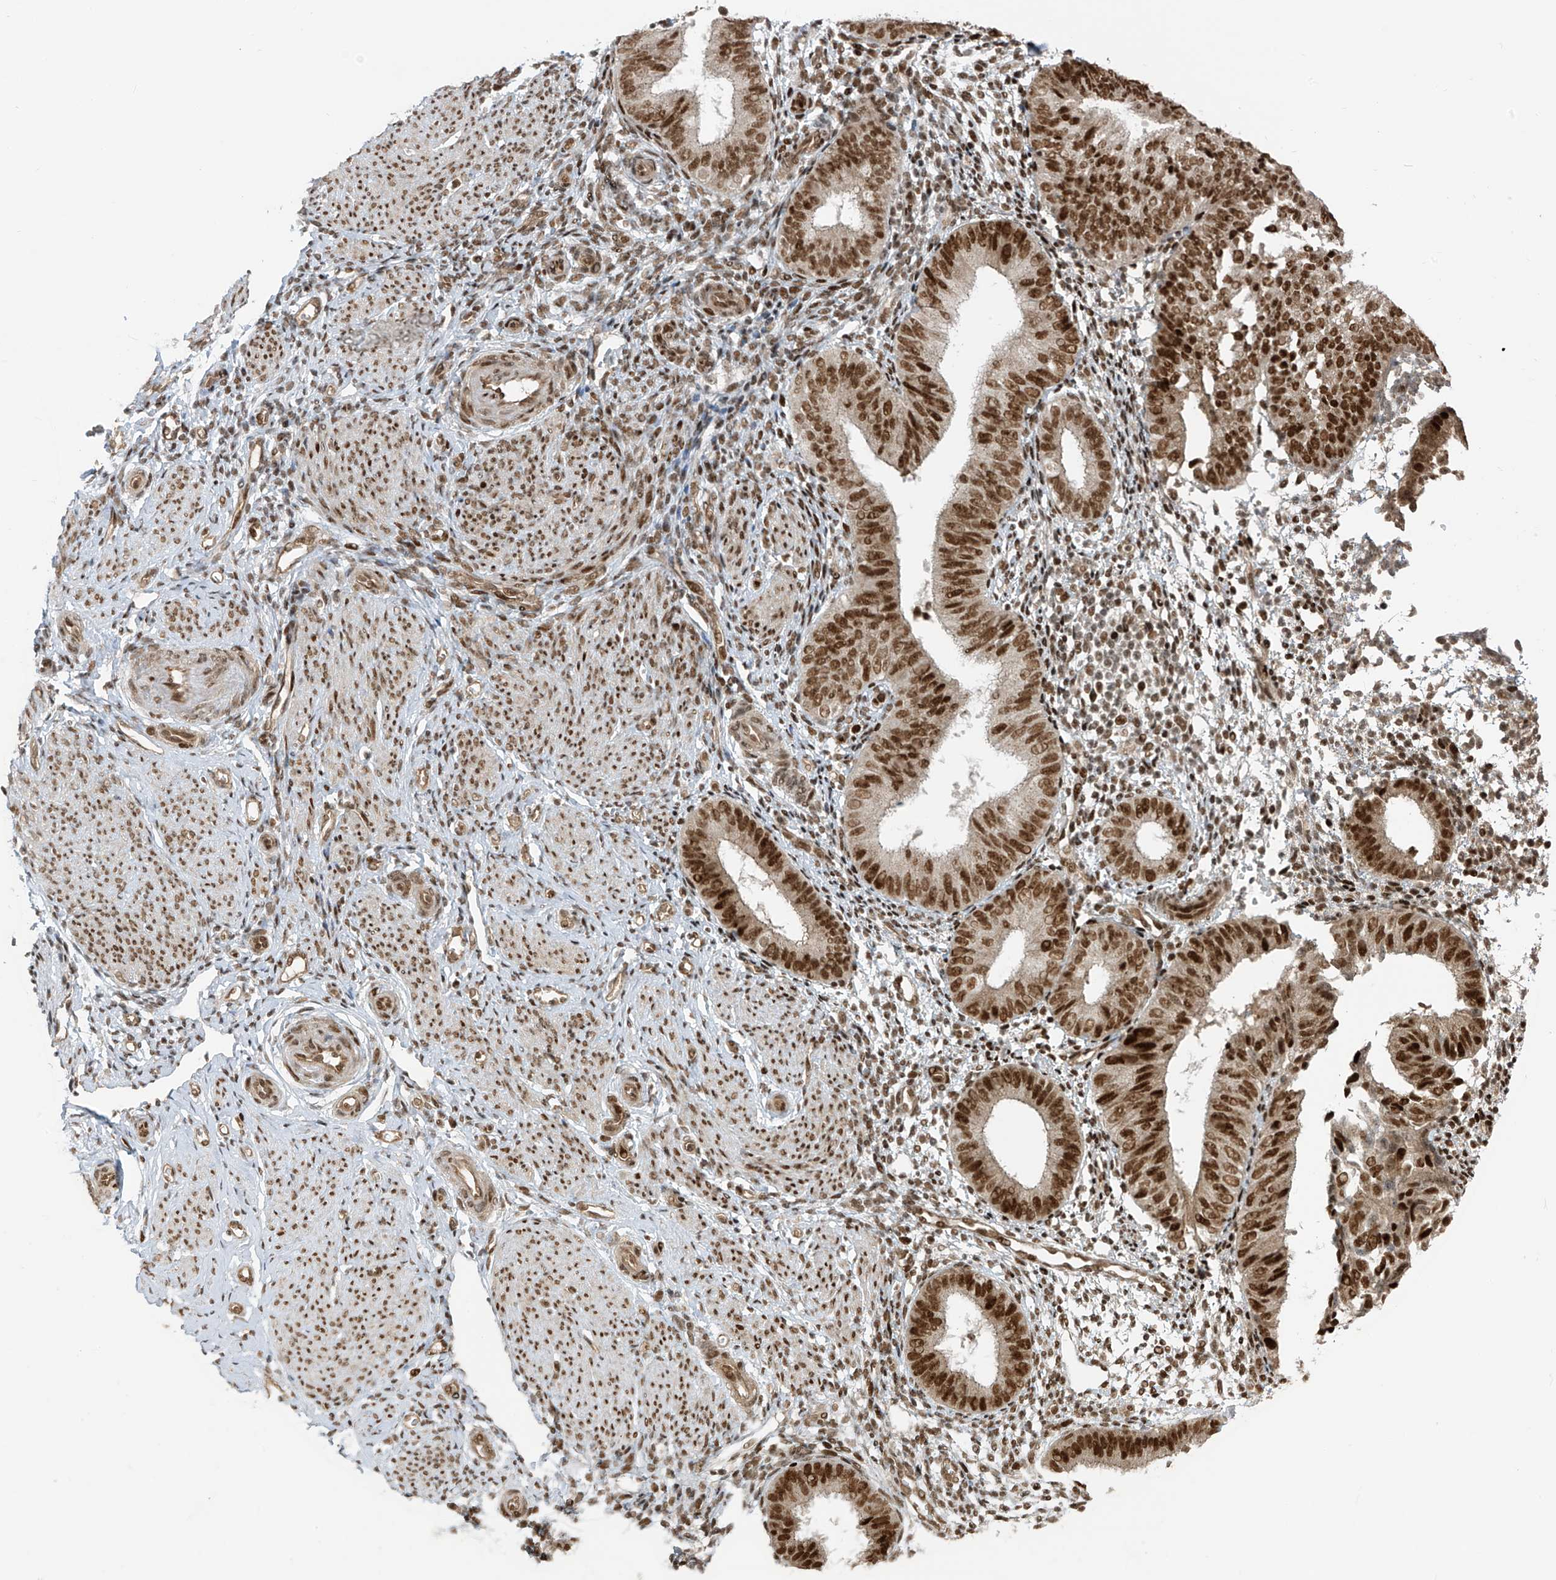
{"staining": {"intensity": "moderate", "quantity": ">75%", "location": "nuclear"}, "tissue": "endometrium", "cell_type": "Cells in endometrial stroma", "image_type": "normal", "snomed": [{"axis": "morphology", "description": "Normal tissue, NOS"}, {"axis": "topography", "description": "Uterus"}, {"axis": "topography", "description": "Endometrium"}], "caption": "DAB immunohistochemical staining of benign endometrium reveals moderate nuclear protein positivity in about >75% of cells in endometrial stroma.", "gene": "ARHGEF3", "patient": {"sex": "female", "age": 48}}